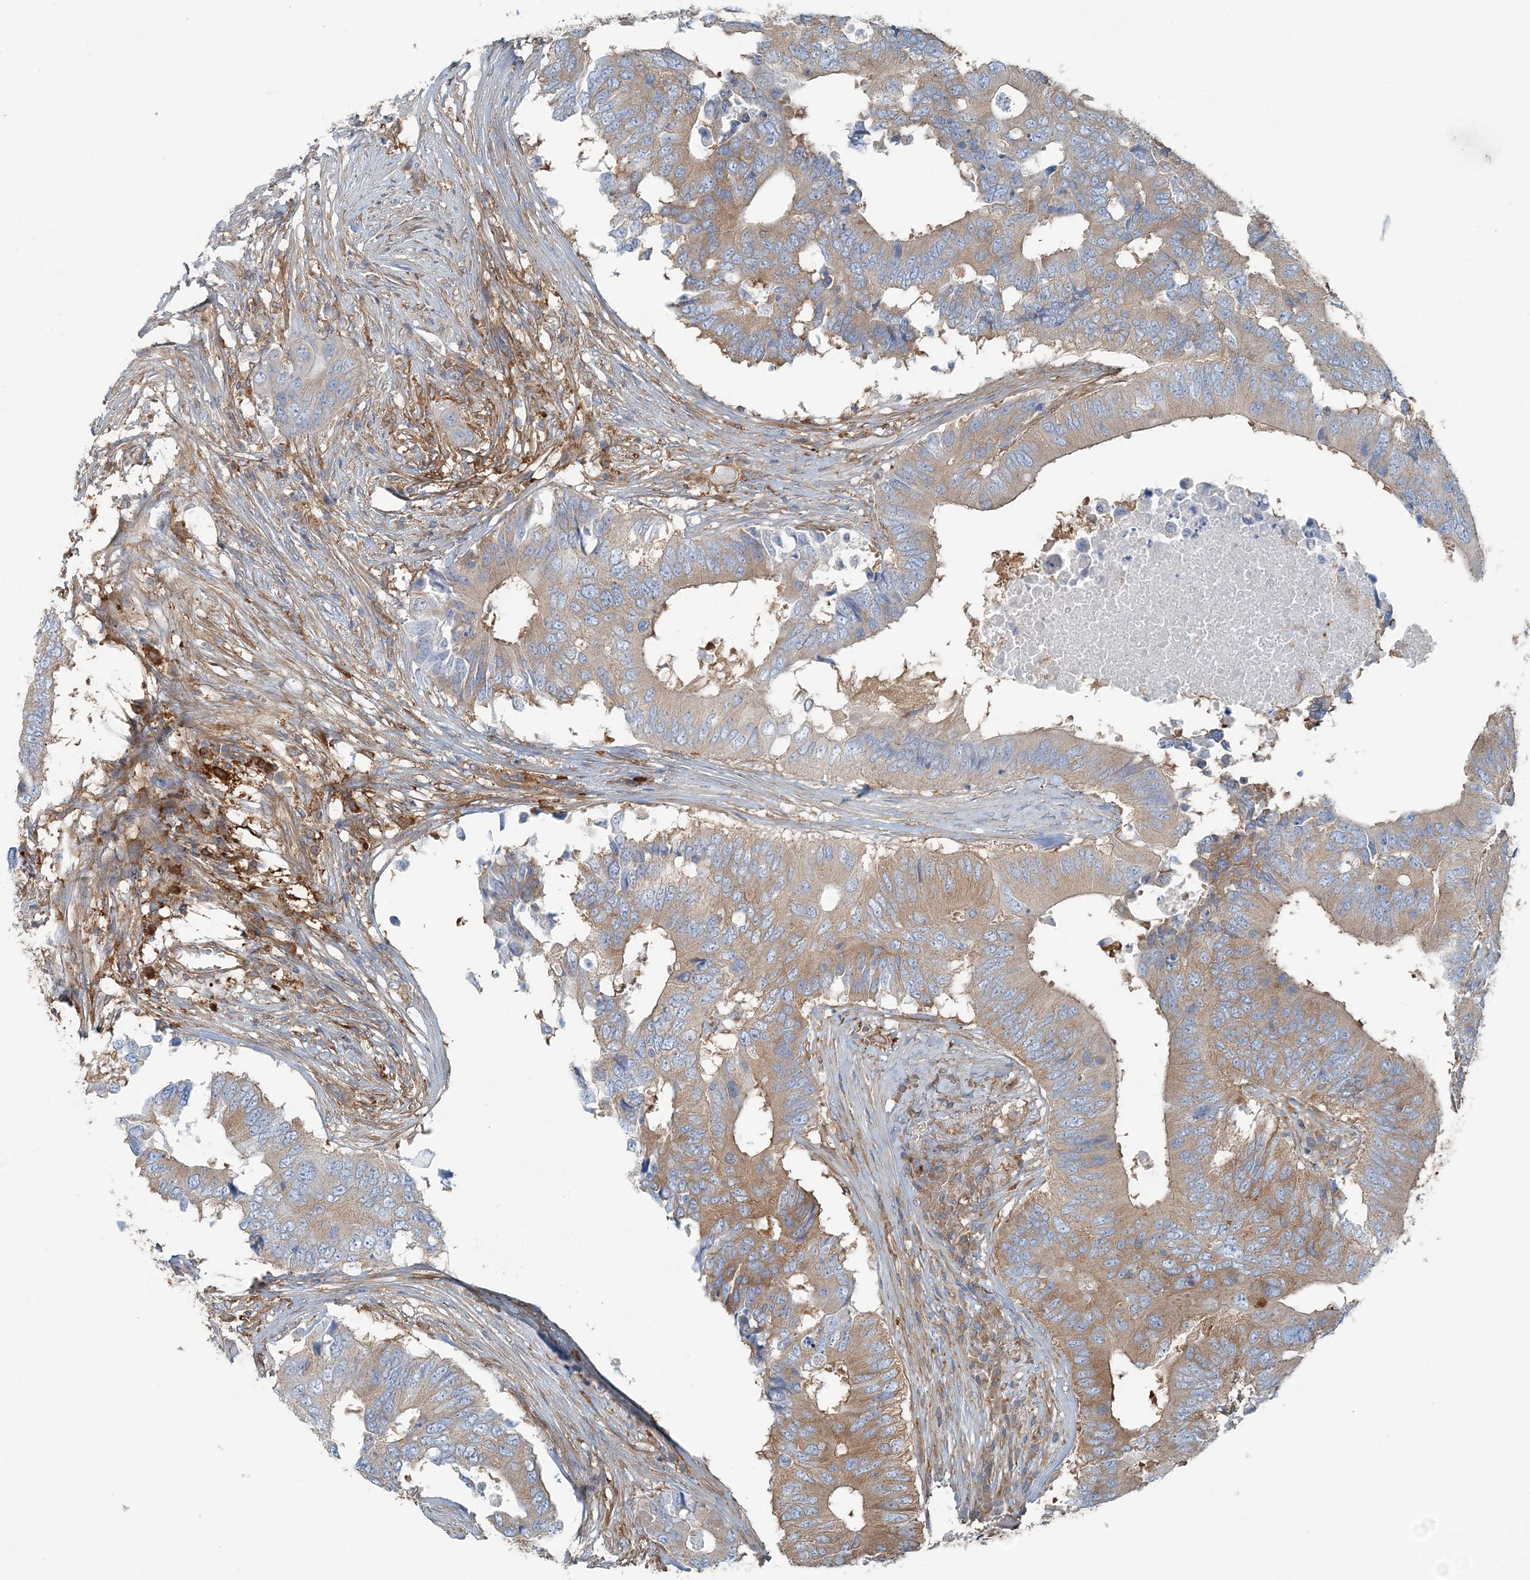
{"staining": {"intensity": "moderate", "quantity": ">75%", "location": "cytoplasmic/membranous"}, "tissue": "colorectal cancer", "cell_type": "Tumor cells", "image_type": "cancer", "snomed": [{"axis": "morphology", "description": "Adenocarcinoma, NOS"}, {"axis": "topography", "description": "Colon"}], "caption": "Immunohistochemistry (IHC) of human colorectal cancer (adenocarcinoma) shows medium levels of moderate cytoplasmic/membranous expression in about >75% of tumor cells. (brown staining indicates protein expression, while blue staining denotes nuclei).", "gene": "SNX2", "patient": {"sex": "male", "age": 71}}